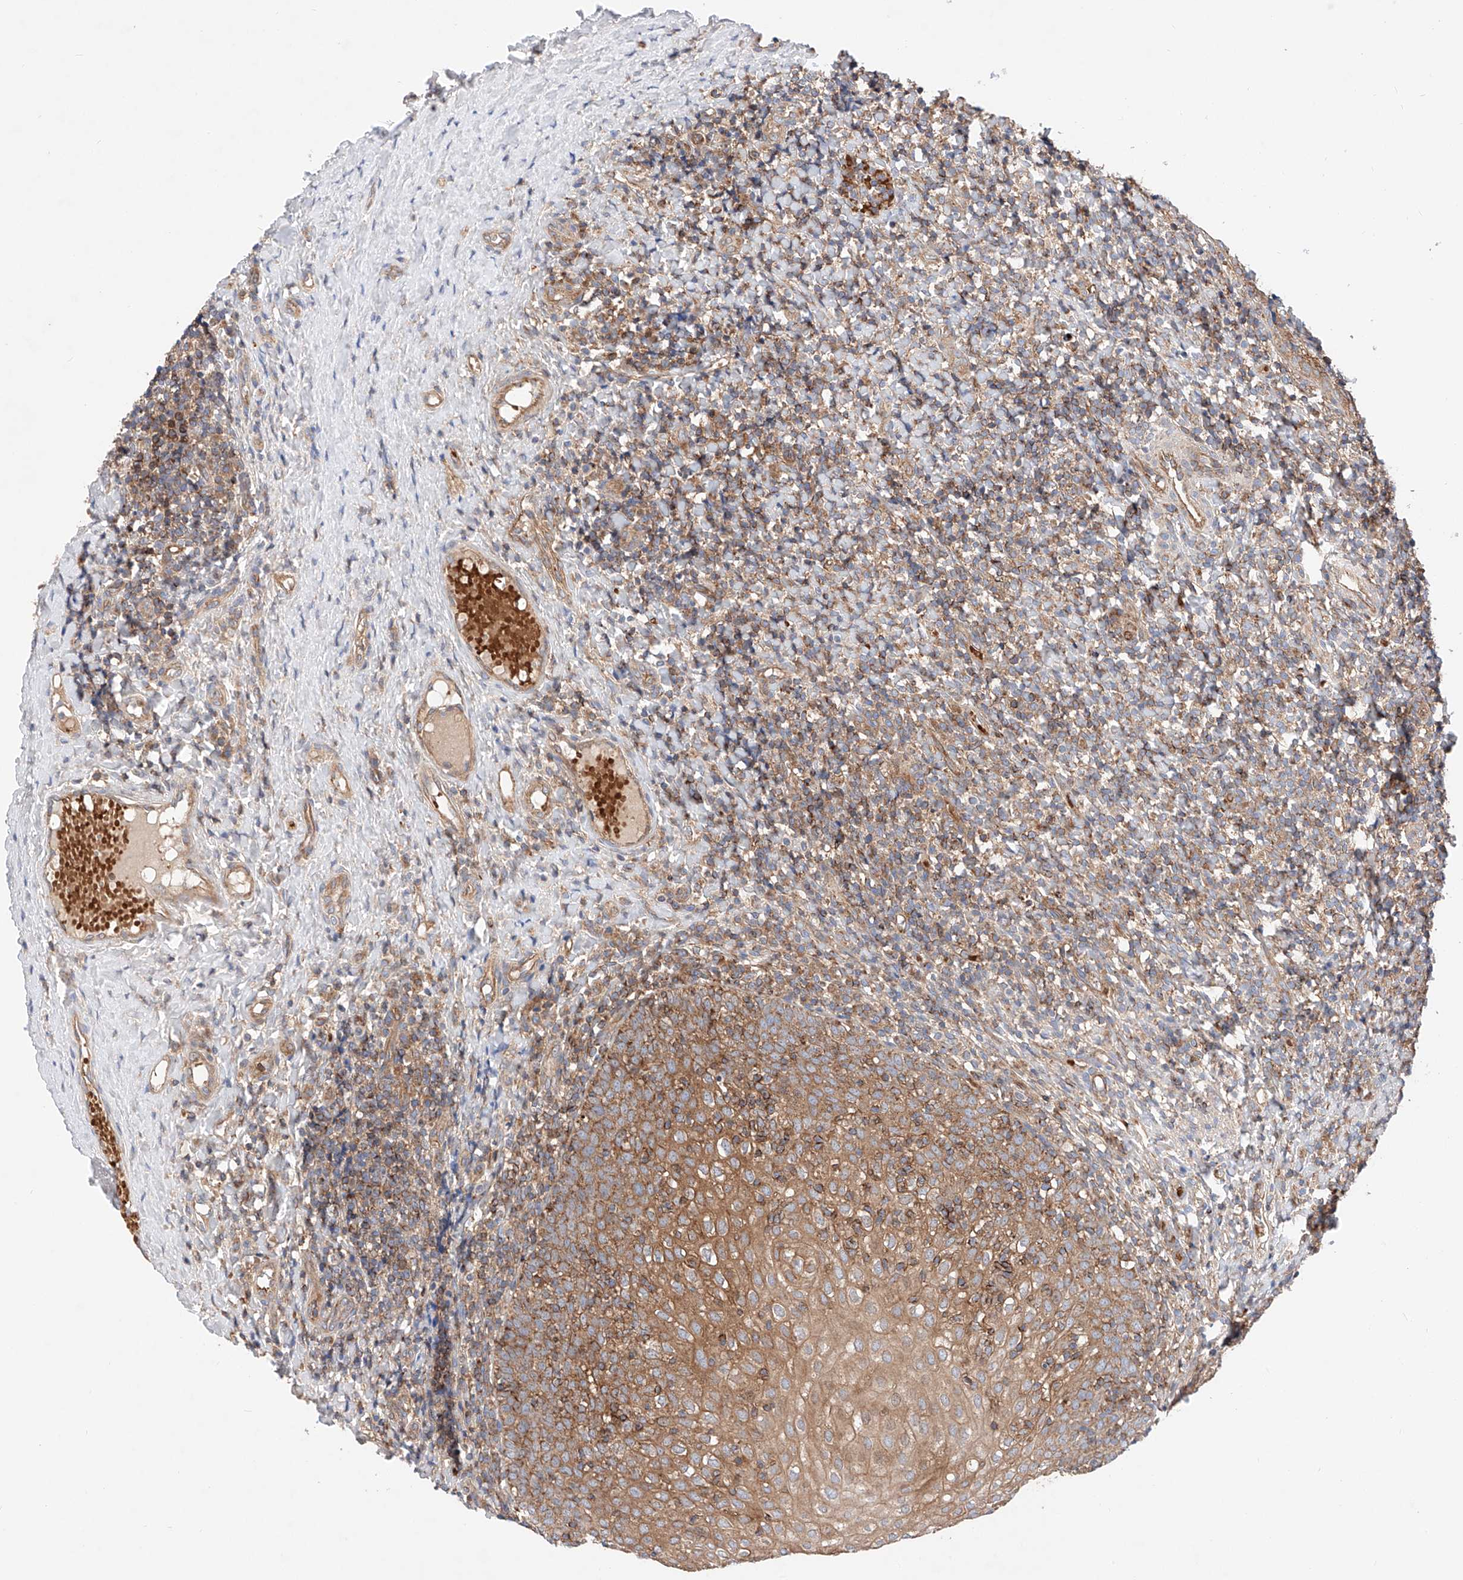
{"staining": {"intensity": "moderate", "quantity": "<25%", "location": "cytoplasmic/membranous"}, "tissue": "tonsil", "cell_type": "Germinal center cells", "image_type": "normal", "snomed": [{"axis": "morphology", "description": "Normal tissue, NOS"}, {"axis": "topography", "description": "Tonsil"}], "caption": "Normal tonsil reveals moderate cytoplasmic/membranous expression in approximately <25% of germinal center cells.", "gene": "NR1D1", "patient": {"sex": "female", "age": 19}}